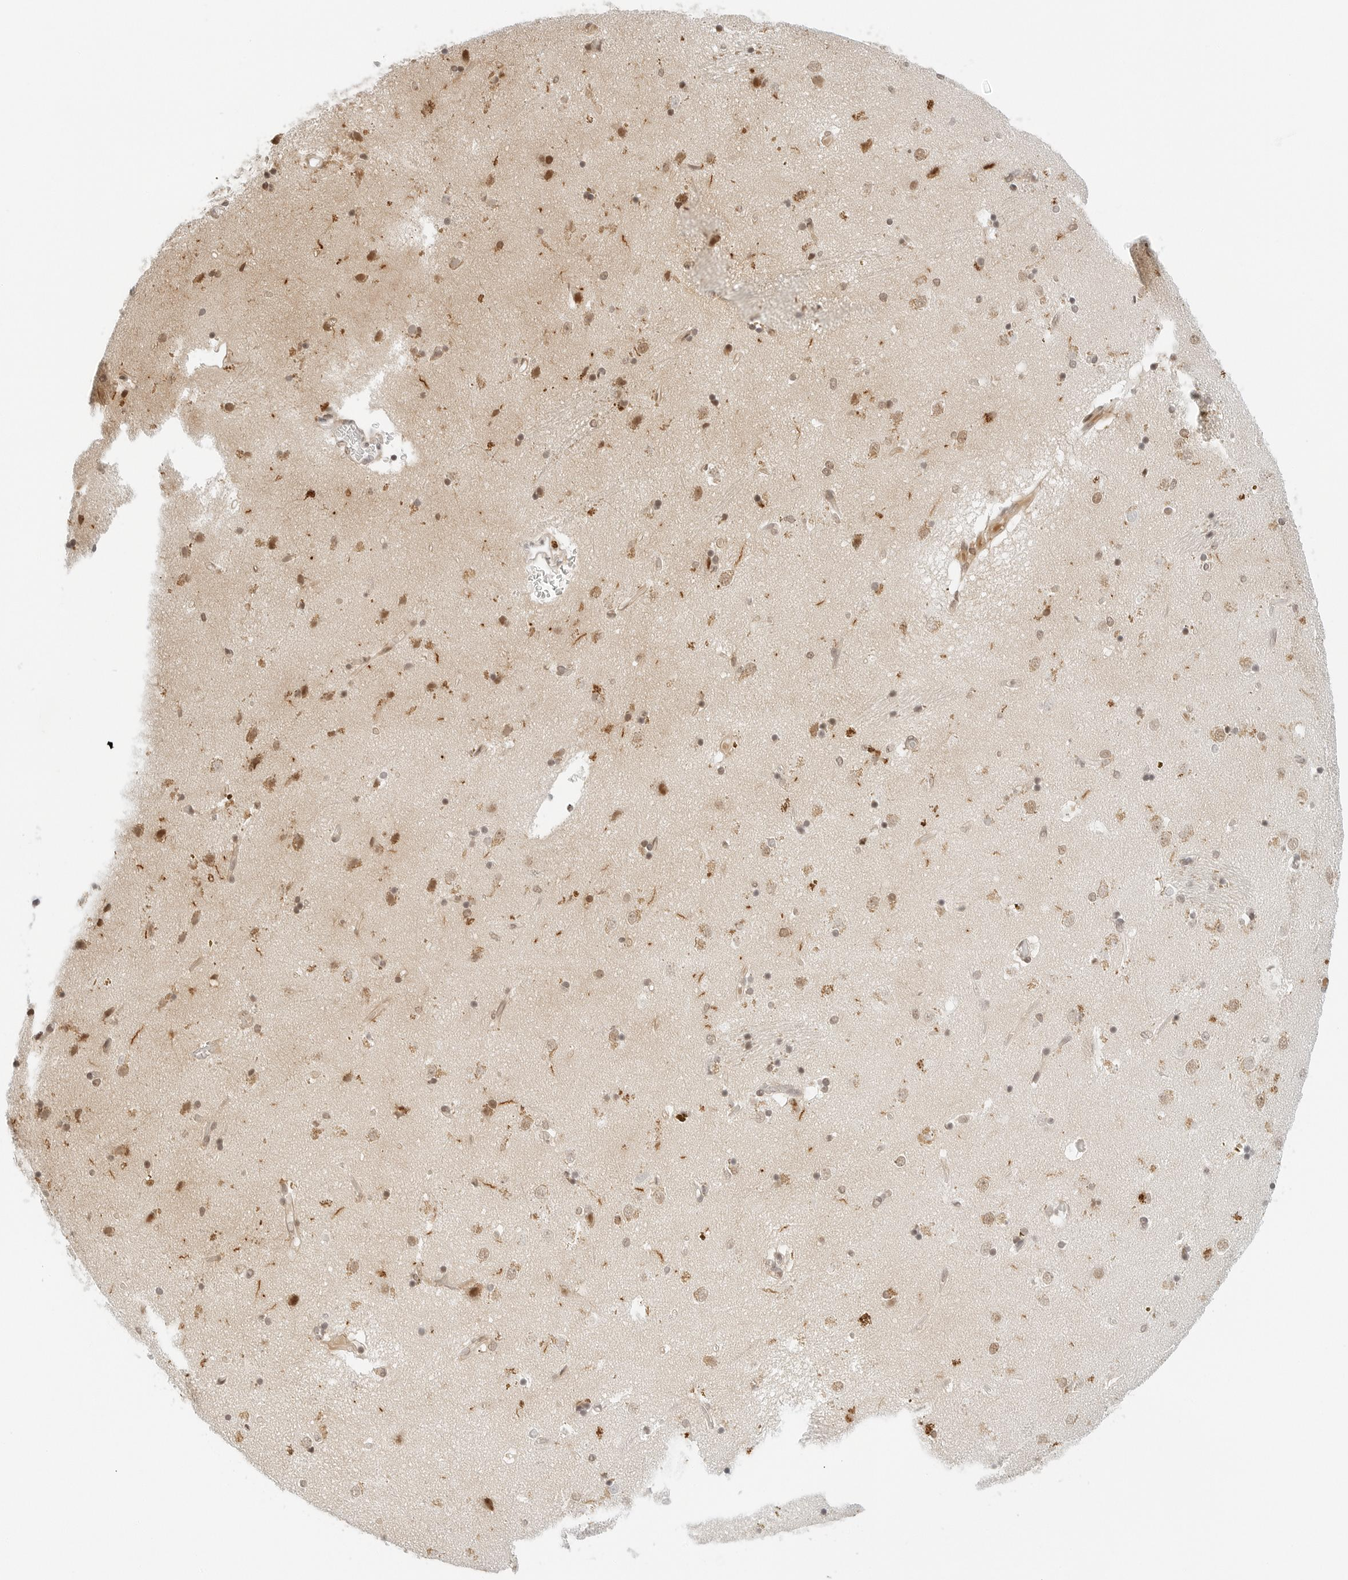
{"staining": {"intensity": "moderate", "quantity": "25%-75%", "location": "cytoplasmic/membranous,nuclear"}, "tissue": "caudate", "cell_type": "Glial cells", "image_type": "normal", "snomed": [{"axis": "morphology", "description": "Normal tissue, NOS"}, {"axis": "topography", "description": "Lateral ventricle wall"}], "caption": "Brown immunohistochemical staining in benign human caudate reveals moderate cytoplasmic/membranous,nuclear expression in about 25%-75% of glial cells.", "gene": "NEO1", "patient": {"sex": "male", "age": 70}}